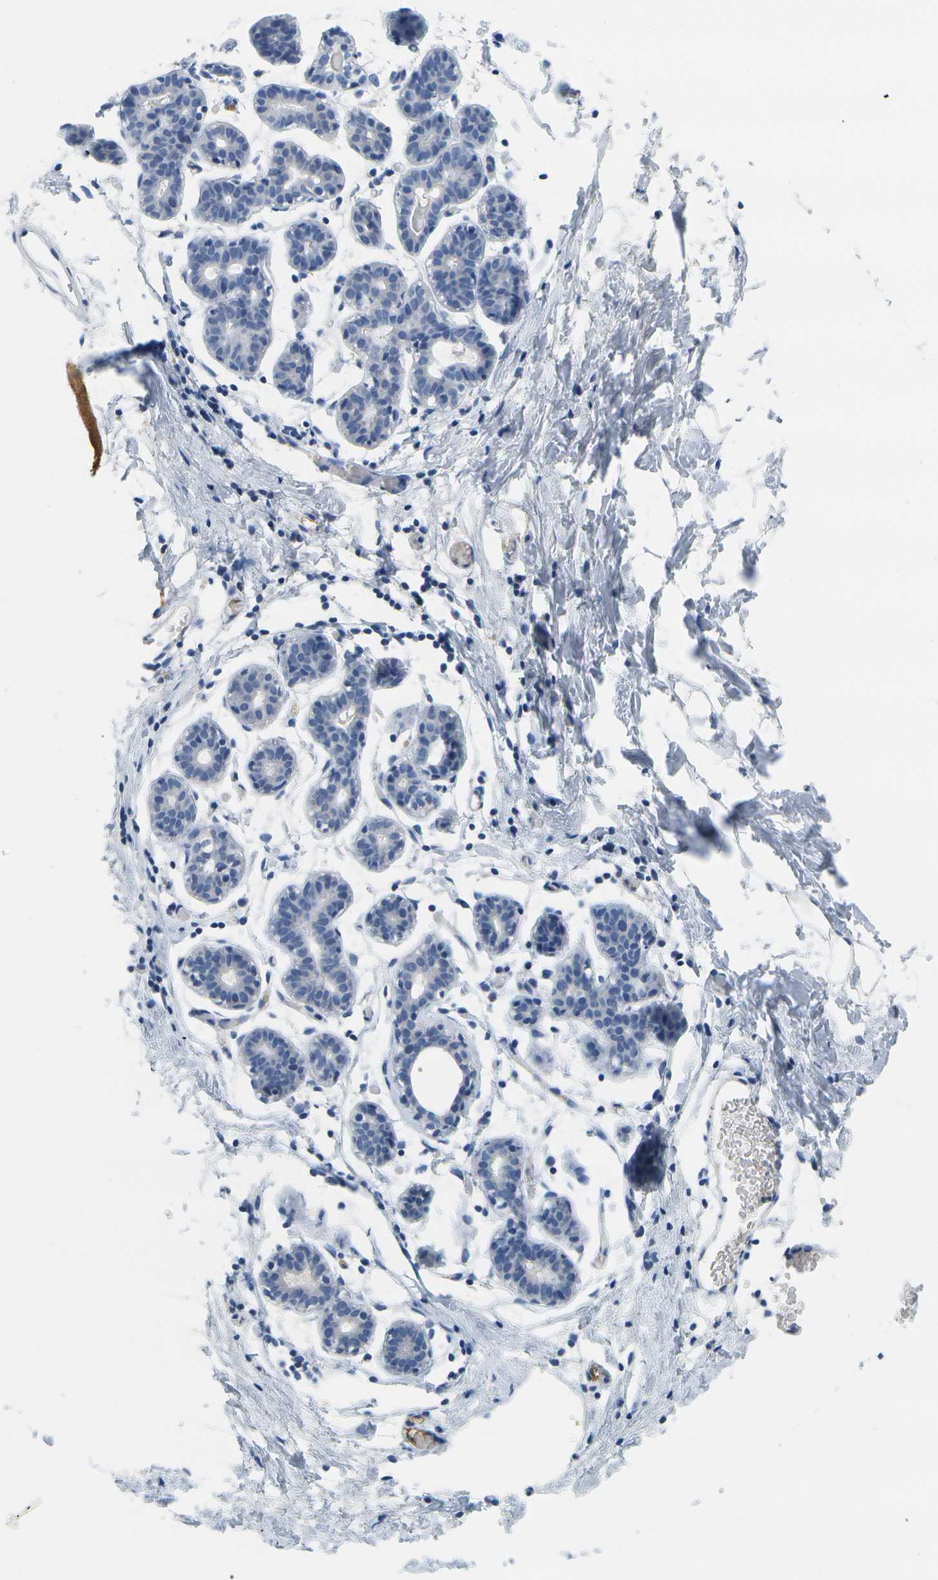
{"staining": {"intensity": "negative", "quantity": "none", "location": "none"}, "tissue": "breast", "cell_type": "Adipocytes", "image_type": "normal", "snomed": [{"axis": "morphology", "description": "Normal tissue, NOS"}, {"axis": "topography", "description": "Breast"}], "caption": "Adipocytes are negative for protein expression in normal human breast. (DAB (3,3'-diaminobenzidine) IHC with hematoxylin counter stain).", "gene": "SERPINA1", "patient": {"sex": "female", "age": 27}}